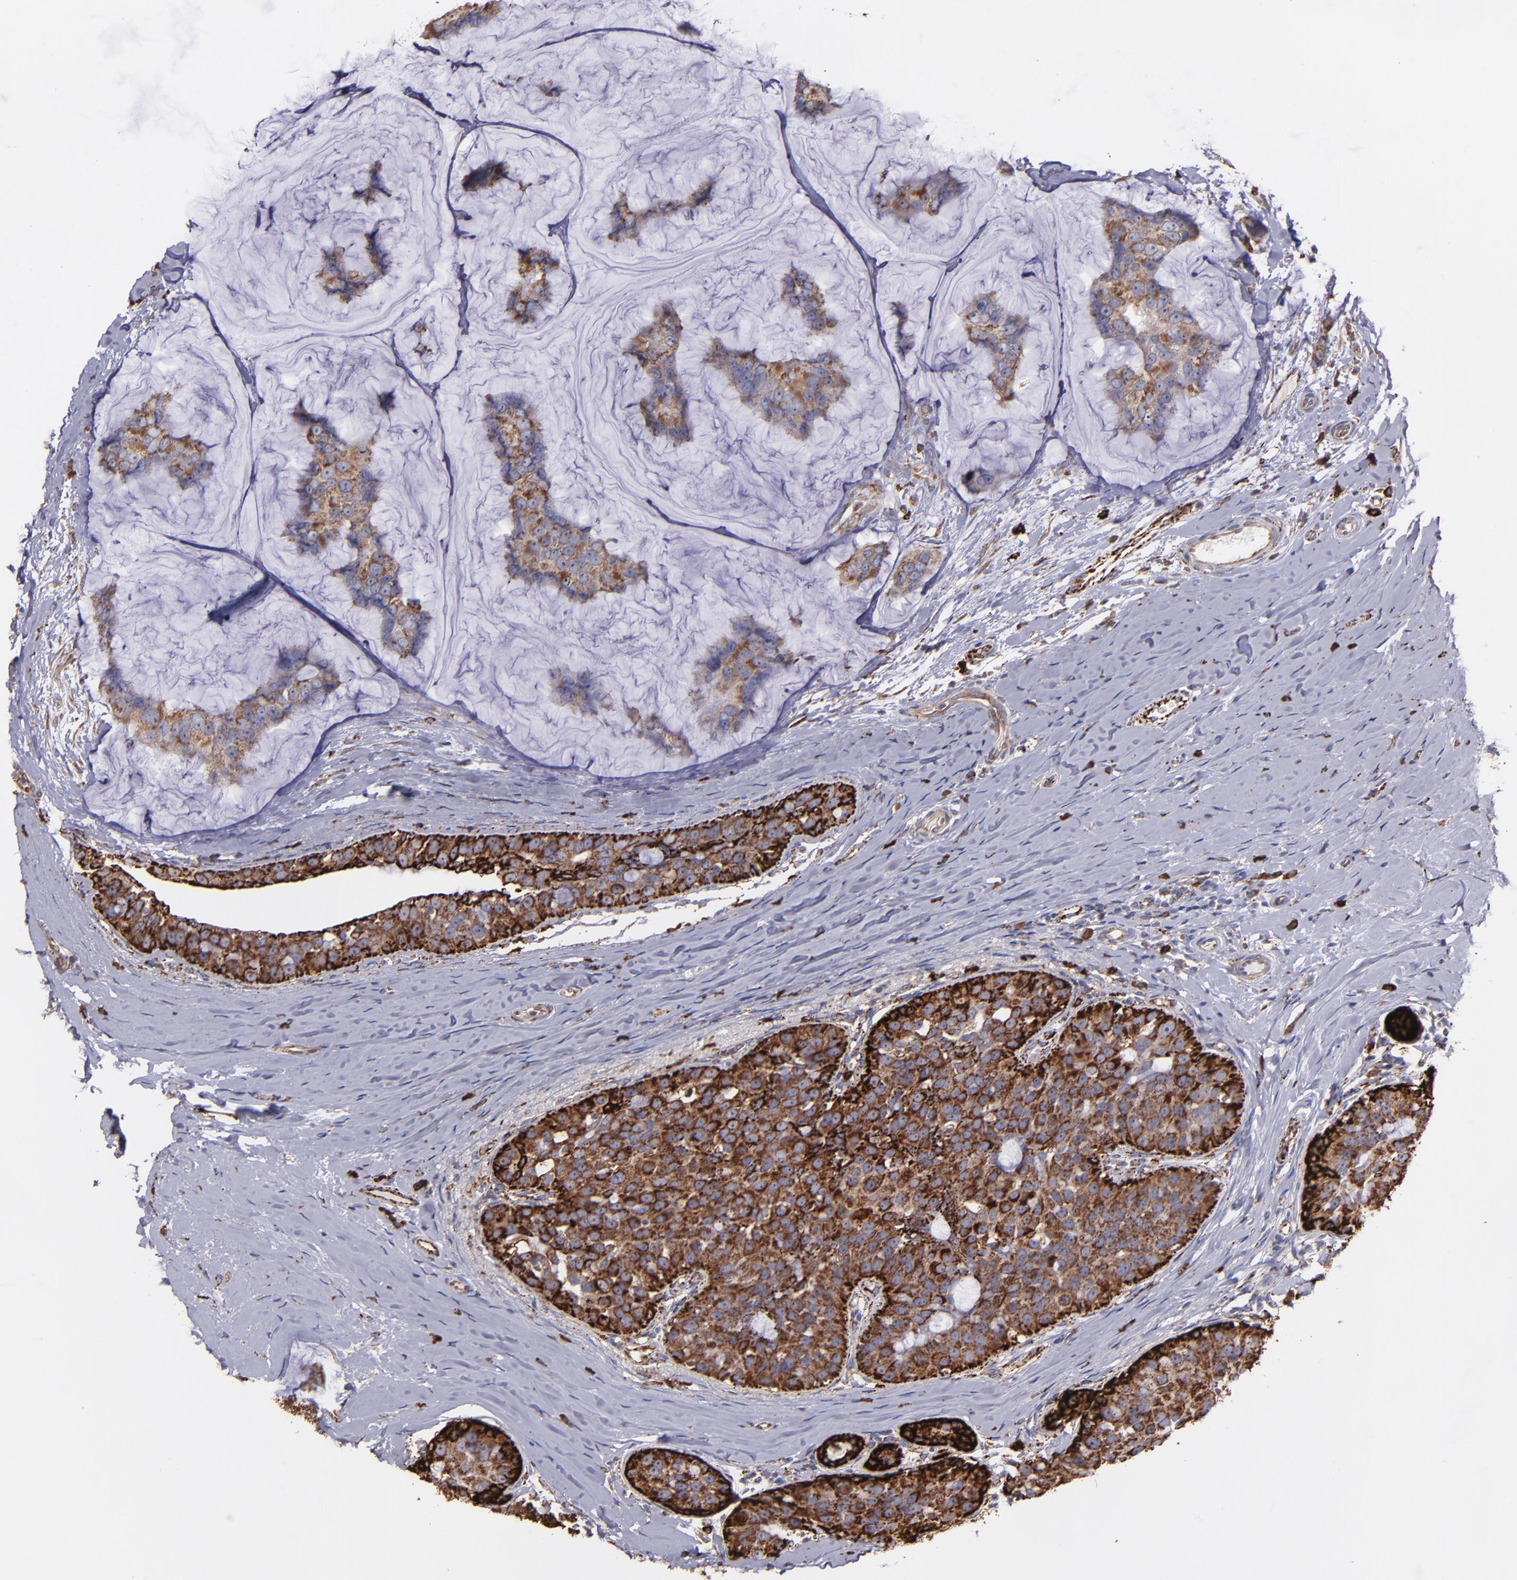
{"staining": {"intensity": "strong", "quantity": ">75%", "location": "cytoplasmic/membranous"}, "tissue": "breast cancer", "cell_type": "Tumor cells", "image_type": "cancer", "snomed": [{"axis": "morphology", "description": "Normal tissue, NOS"}, {"axis": "morphology", "description": "Duct carcinoma"}, {"axis": "topography", "description": "Breast"}], "caption": "Strong cytoplasmic/membranous staining is appreciated in approximately >75% of tumor cells in breast cancer (intraductal carcinoma). The protein is shown in brown color, while the nuclei are stained blue.", "gene": "MAOB", "patient": {"sex": "female", "age": 50}}